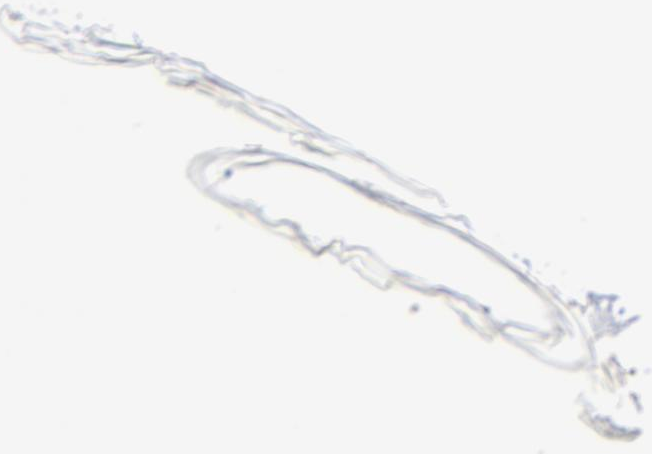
{"staining": {"intensity": "negative", "quantity": "none", "location": "none"}, "tissue": "skin", "cell_type": "Fibroblasts", "image_type": "normal", "snomed": [{"axis": "morphology", "description": "Normal tissue, NOS"}, {"axis": "topography", "description": "Skin"}], "caption": "Immunohistochemistry of benign human skin reveals no positivity in fibroblasts.", "gene": "FBXO10", "patient": {"sex": "female", "age": 56}}